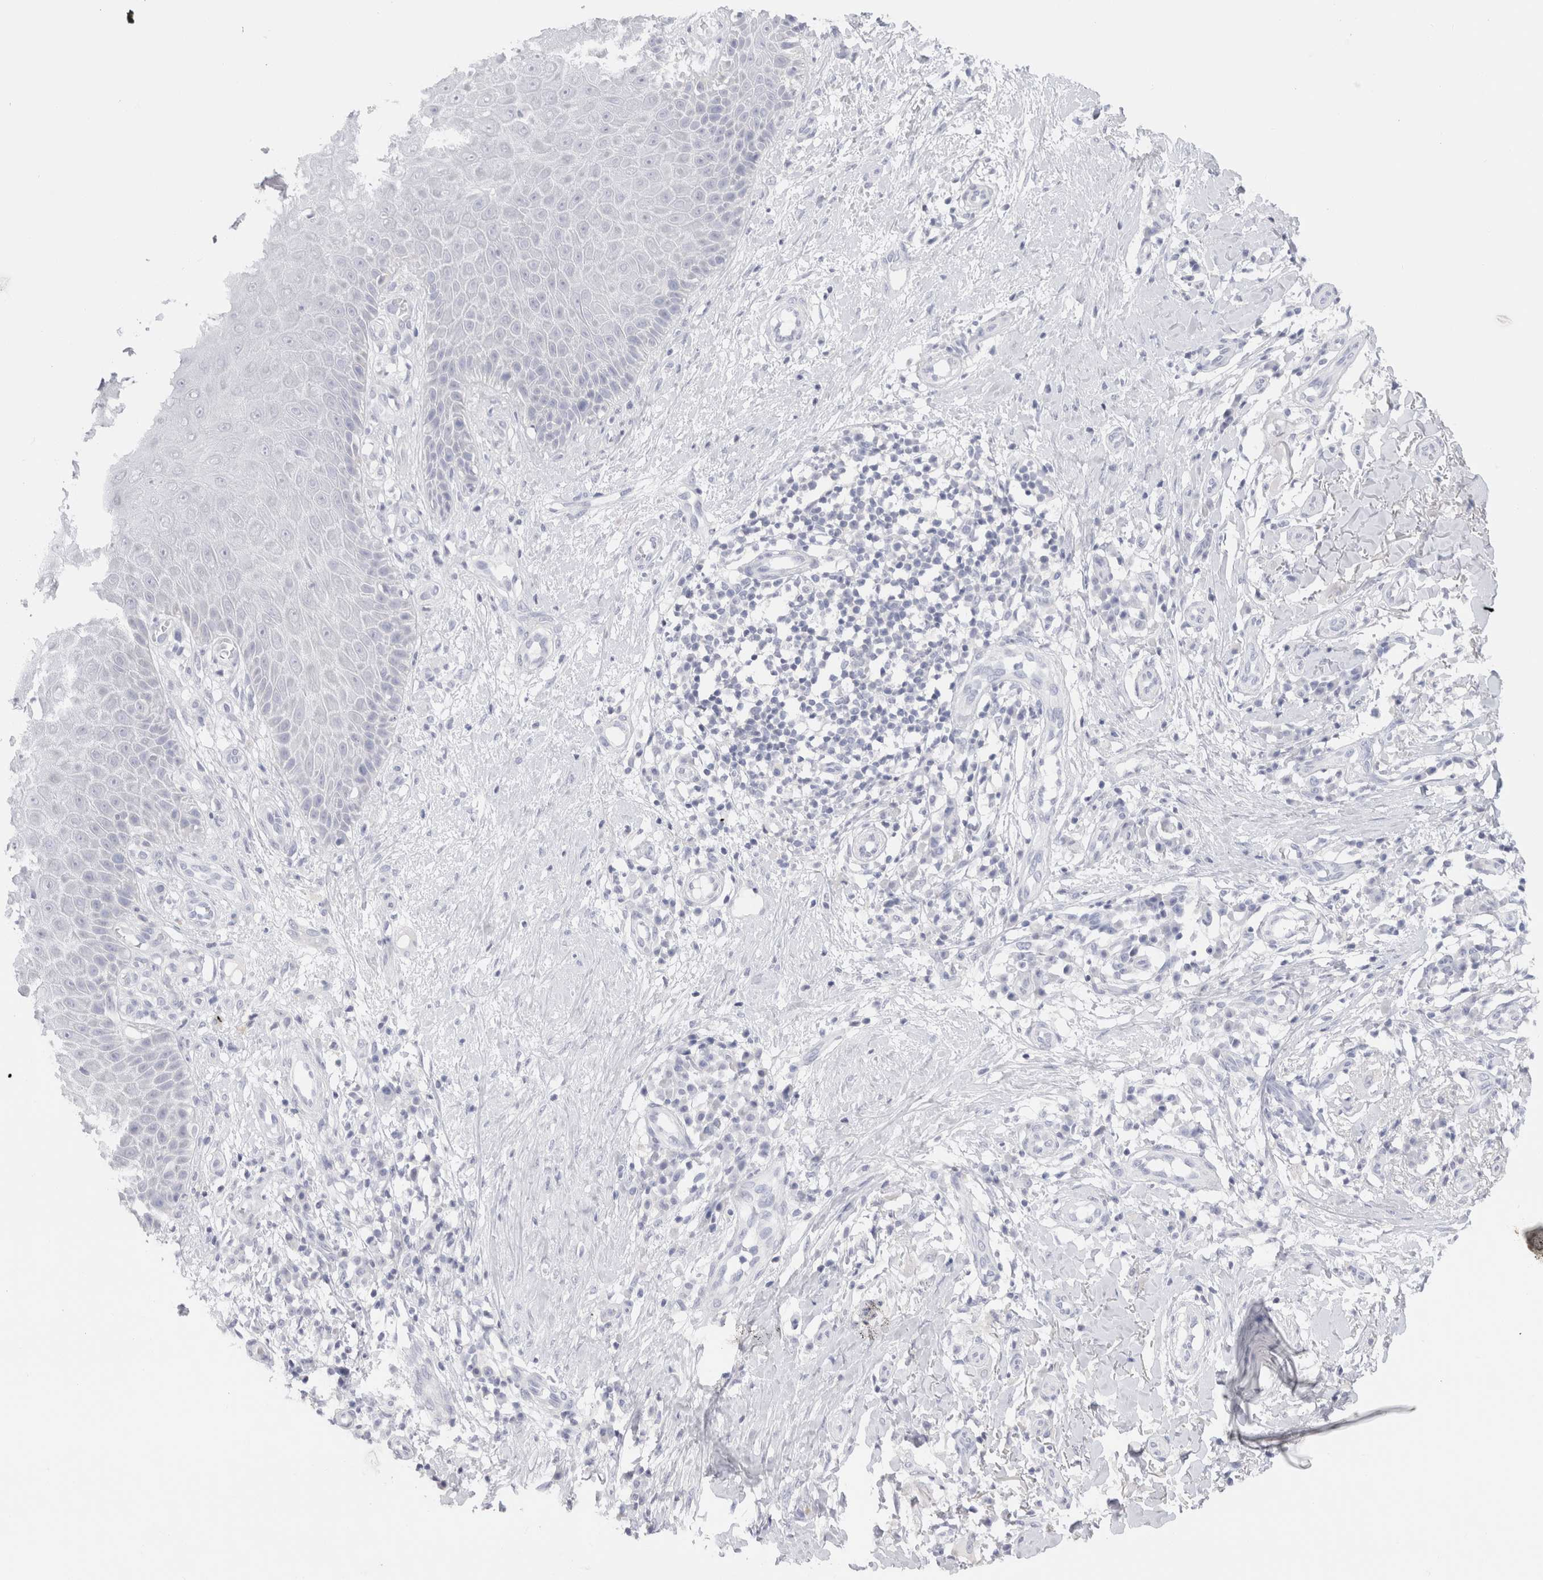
{"staining": {"intensity": "negative", "quantity": "none", "location": "none"}, "tissue": "skin cancer", "cell_type": "Tumor cells", "image_type": "cancer", "snomed": [{"axis": "morphology", "description": "Normal tissue, NOS"}, {"axis": "morphology", "description": "Basal cell carcinoma"}, {"axis": "topography", "description": "Skin"}], "caption": "High magnification brightfield microscopy of basal cell carcinoma (skin) stained with DAB (3,3'-diaminobenzidine) (brown) and counterstained with hematoxylin (blue): tumor cells show no significant positivity.", "gene": "C9orf50", "patient": {"sex": "male", "age": 67}}